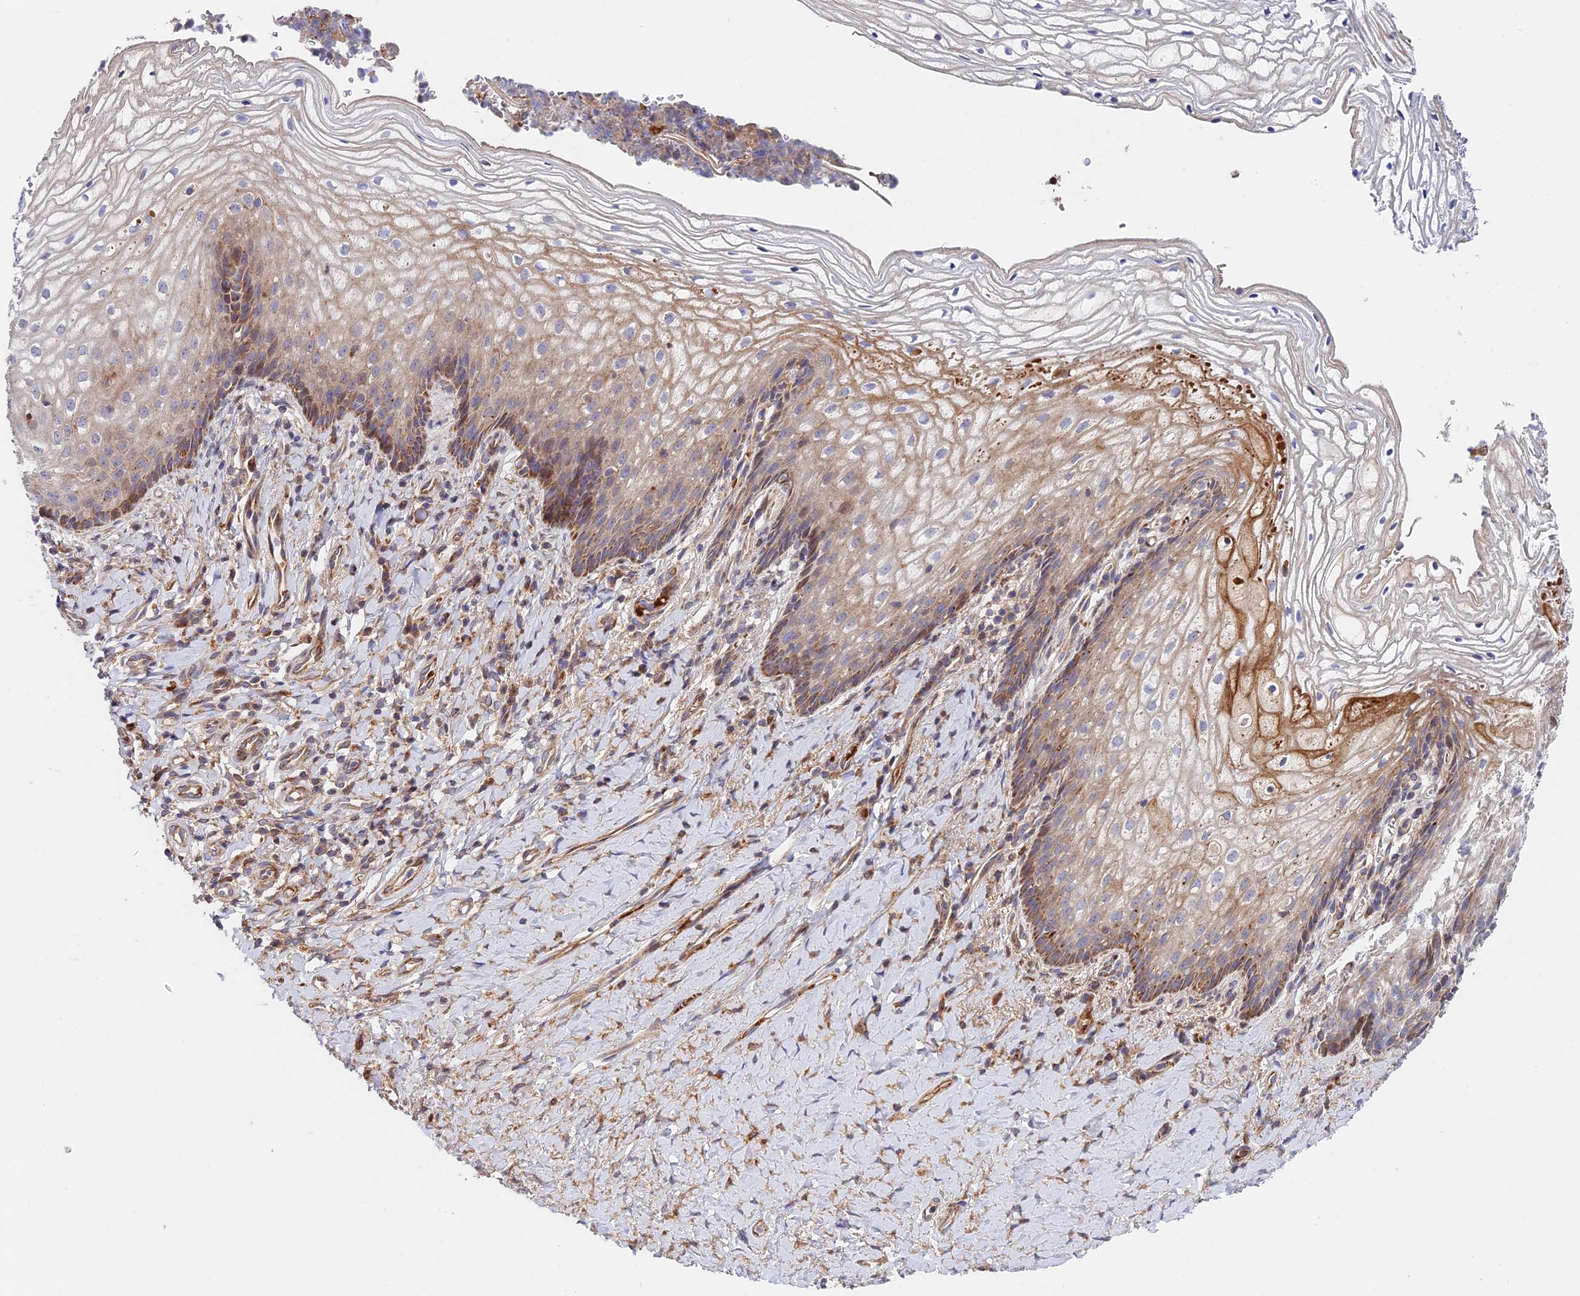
{"staining": {"intensity": "moderate", "quantity": "25%-75%", "location": "cytoplasmic/membranous"}, "tissue": "vagina", "cell_type": "Squamous epithelial cells", "image_type": "normal", "snomed": [{"axis": "morphology", "description": "Normal tissue, NOS"}, {"axis": "topography", "description": "Vagina"}], "caption": "High-magnification brightfield microscopy of benign vagina stained with DAB (3,3'-diaminobenzidine) (brown) and counterstained with hematoxylin (blue). squamous epithelial cells exhibit moderate cytoplasmic/membranous expression is identified in about25%-75% of cells.", "gene": "FUOM", "patient": {"sex": "female", "age": 60}}